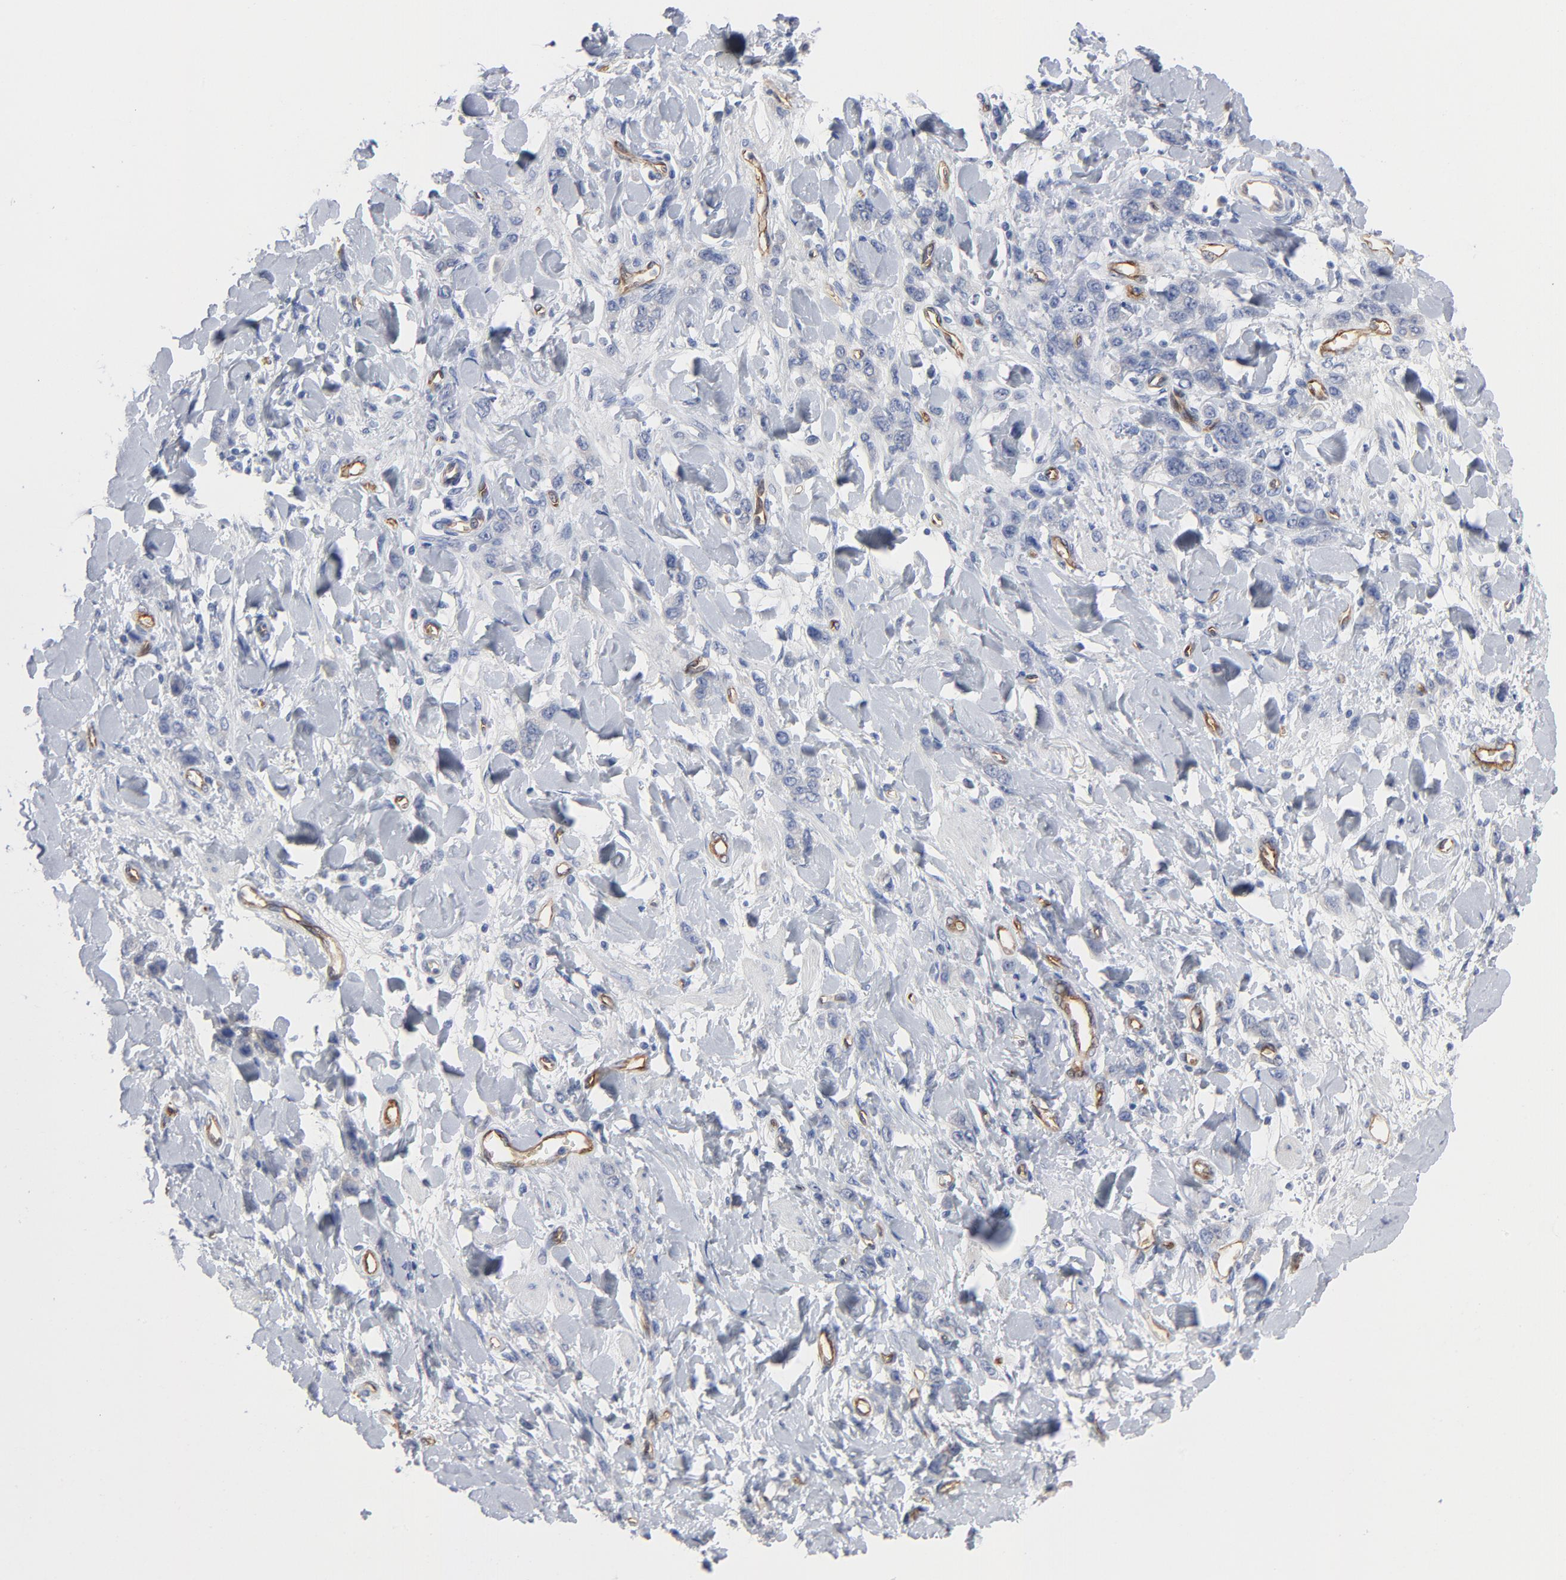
{"staining": {"intensity": "negative", "quantity": "none", "location": "none"}, "tissue": "stomach cancer", "cell_type": "Tumor cells", "image_type": "cancer", "snomed": [{"axis": "morphology", "description": "Normal tissue, NOS"}, {"axis": "morphology", "description": "Adenocarcinoma, NOS"}, {"axis": "topography", "description": "Stomach"}], "caption": "Tumor cells are negative for brown protein staining in stomach adenocarcinoma.", "gene": "SHANK3", "patient": {"sex": "male", "age": 82}}